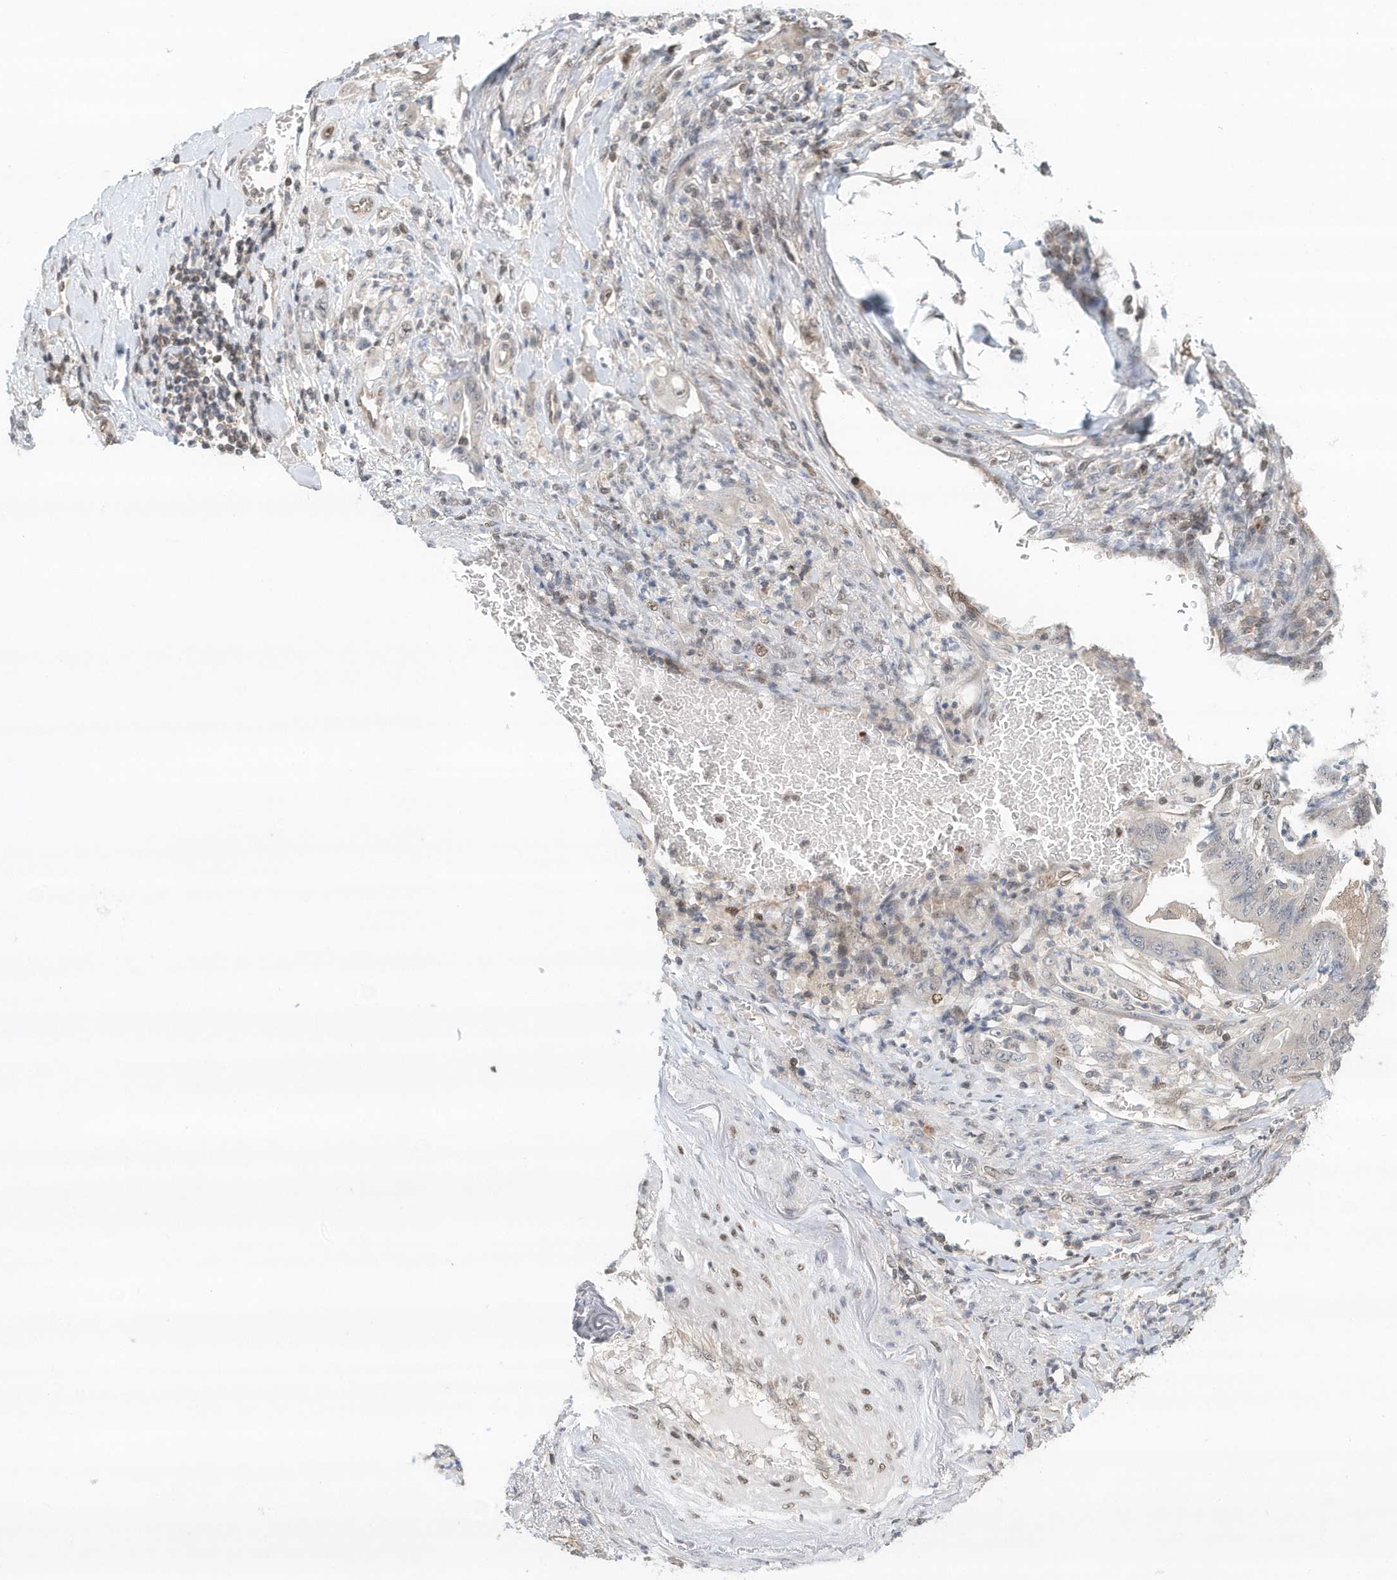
{"staining": {"intensity": "negative", "quantity": "none", "location": "none"}, "tissue": "stomach cancer", "cell_type": "Tumor cells", "image_type": "cancer", "snomed": [{"axis": "morphology", "description": "Adenocarcinoma, NOS"}, {"axis": "topography", "description": "Stomach"}], "caption": "A high-resolution photomicrograph shows immunohistochemistry staining of adenocarcinoma (stomach), which demonstrates no significant staining in tumor cells.", "gene": "SUMO2", "patient": {"sex": "female", "age": 73}}